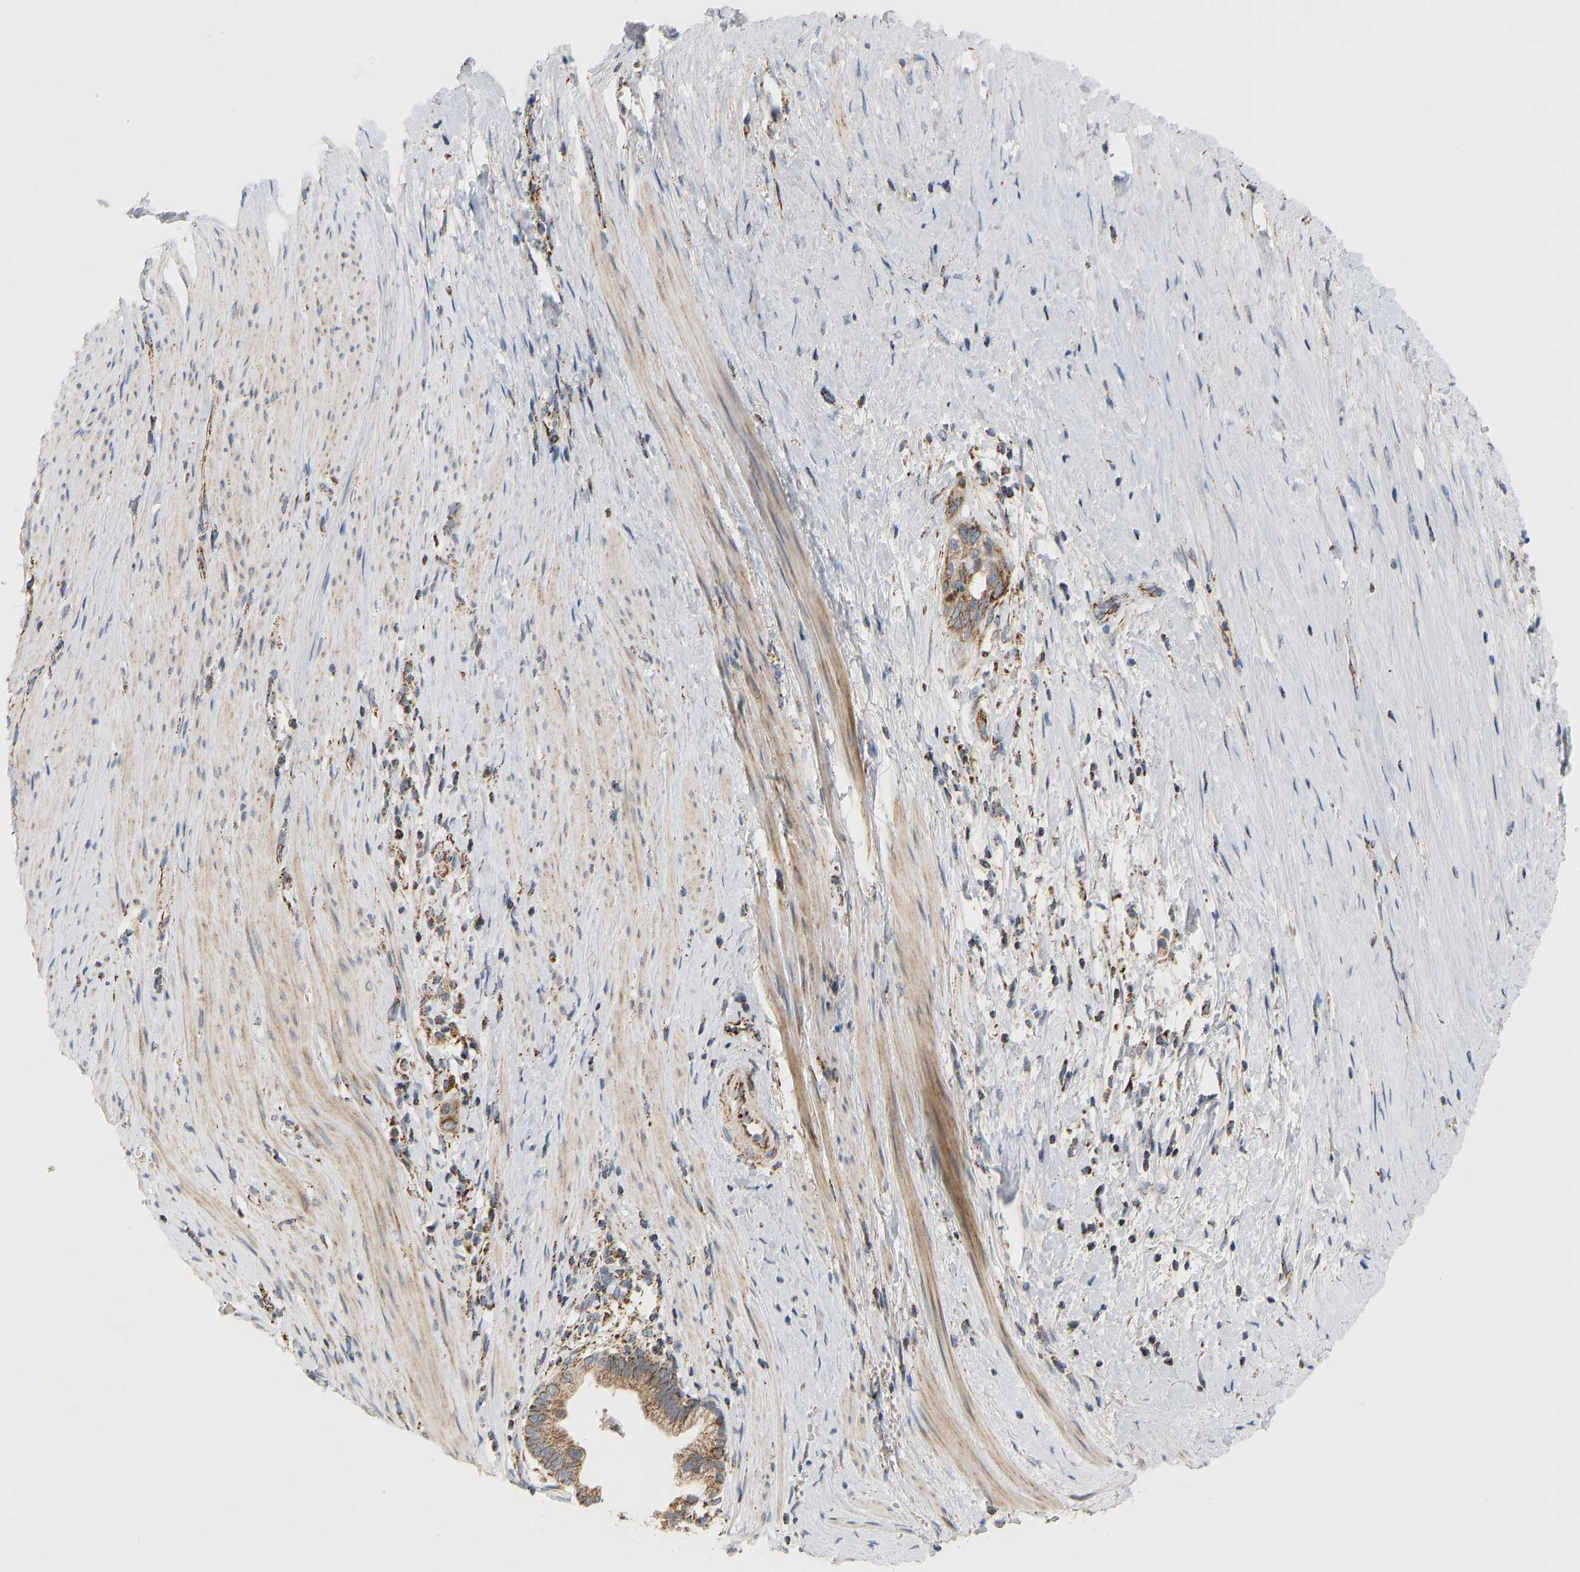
{"staining": {"intensity": "moderate", "quantity": ">75%", "location": "cytoplasmic/membranous"}, "tissue": "pancreatic cancer", "cell_type": "Tumor cells", "image_type": "cancer", "snomed": [{"axis": "morphology", "description": "Adenocarcinoma, NOS"}, {"axis": "topography", "description": "Pancreas"}], "caption": "This image displays adenocarcinoma (pancreatic) stained with IHC to label a protein in brown. The cytoplasmic/membranous of tumor cells show moderate positivity for the protein. Nuclei are counter-stained blue.", "gene": "GPSM2", "patient": {"sex": "male", "age": 69}}